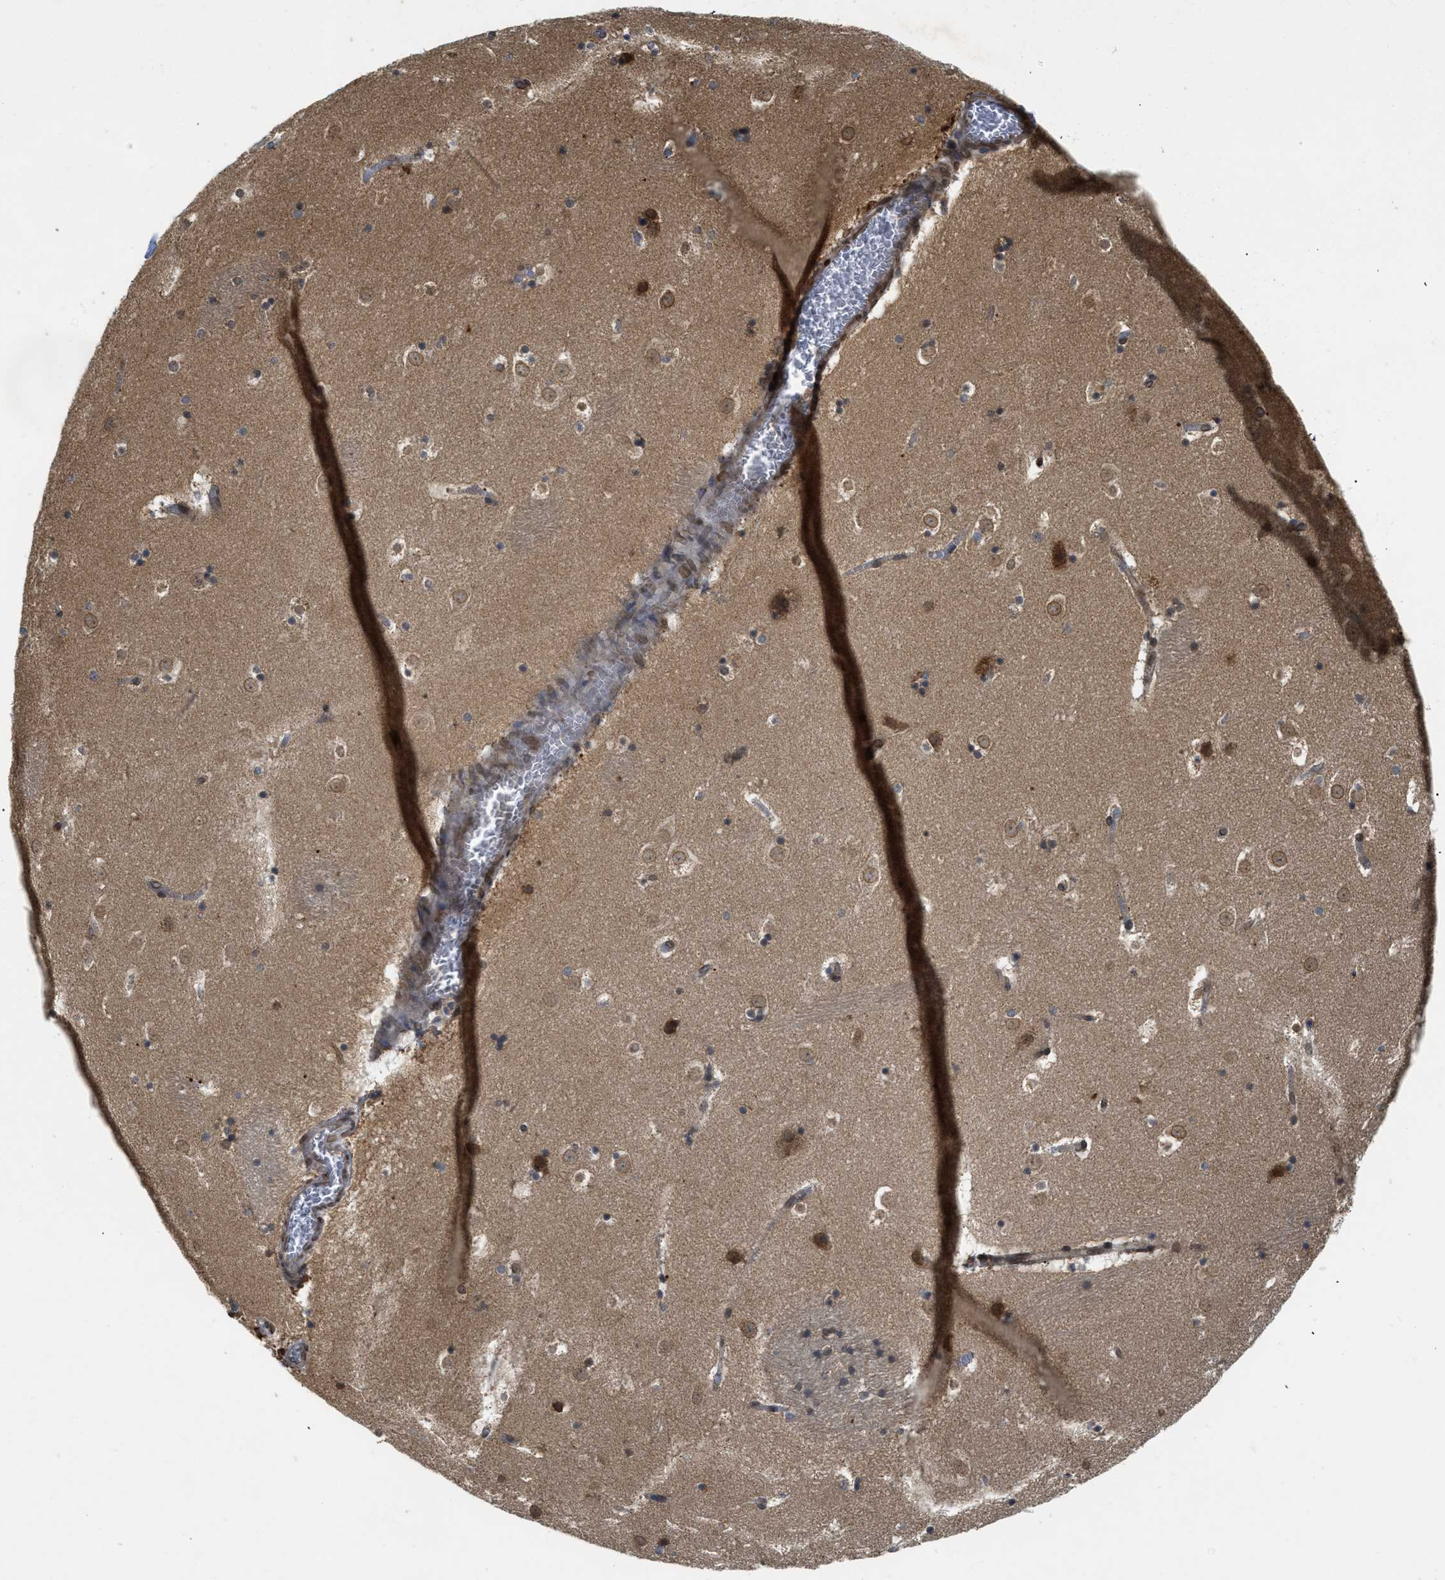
{"staining": {"intensity": "moderate", "quantity": "25%-75%", "location": "cytoplasmic/membranous"}, "tissue": "caudate", "cell_type": "Glial cells", "image_type": "normal", "snomed": [{"axis": "morphology", "description": "Normal tissue, NOS"}, {"axis": "topography", "description": "Lateral ventricle wall"}], "caption": "This is an image of IHC staining of normal caudate, which shows moderate staining in the cytoplasmic/membranous of glial cells.", "gene": "EIF2AK3", "patient": {"sex": "male", "age": 45}}